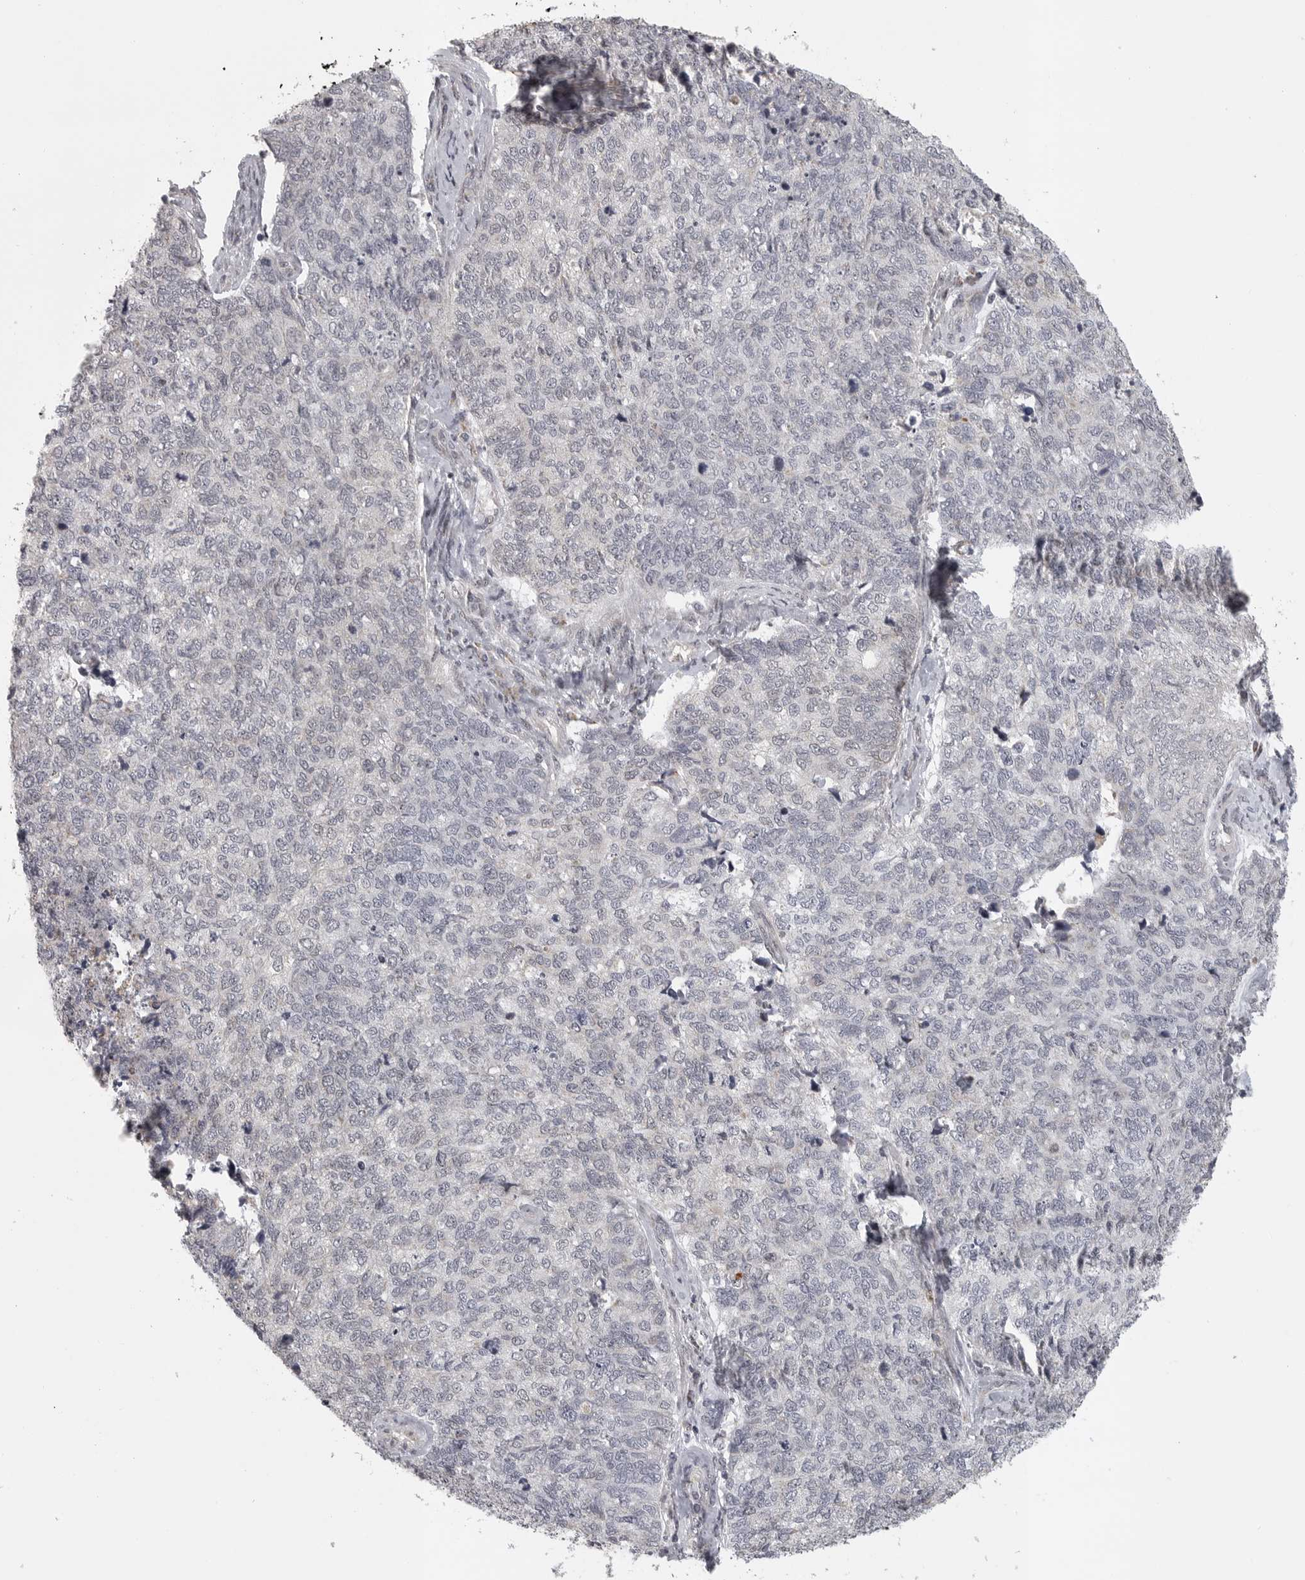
{"staining": {"intensity": "negative", "quantity": "none", "location": "none"}, "tissue": "cervical cancer", "cell_type": "Tumor cells", "image_type": "cancer", "snomed": [{"axis": "morphology", "description": "Squamous cell carcinoma, NOS"}, {"axis": "topography", "description": "Cervix"}], "caption": "Immunohistochemistry (IHC) photomicrograph of cervical cancer stained for a protein (brown), which reveals no expression in tumor cells.", "gene": "POLE2", "patient": {"sex": "female", "age": 63}}